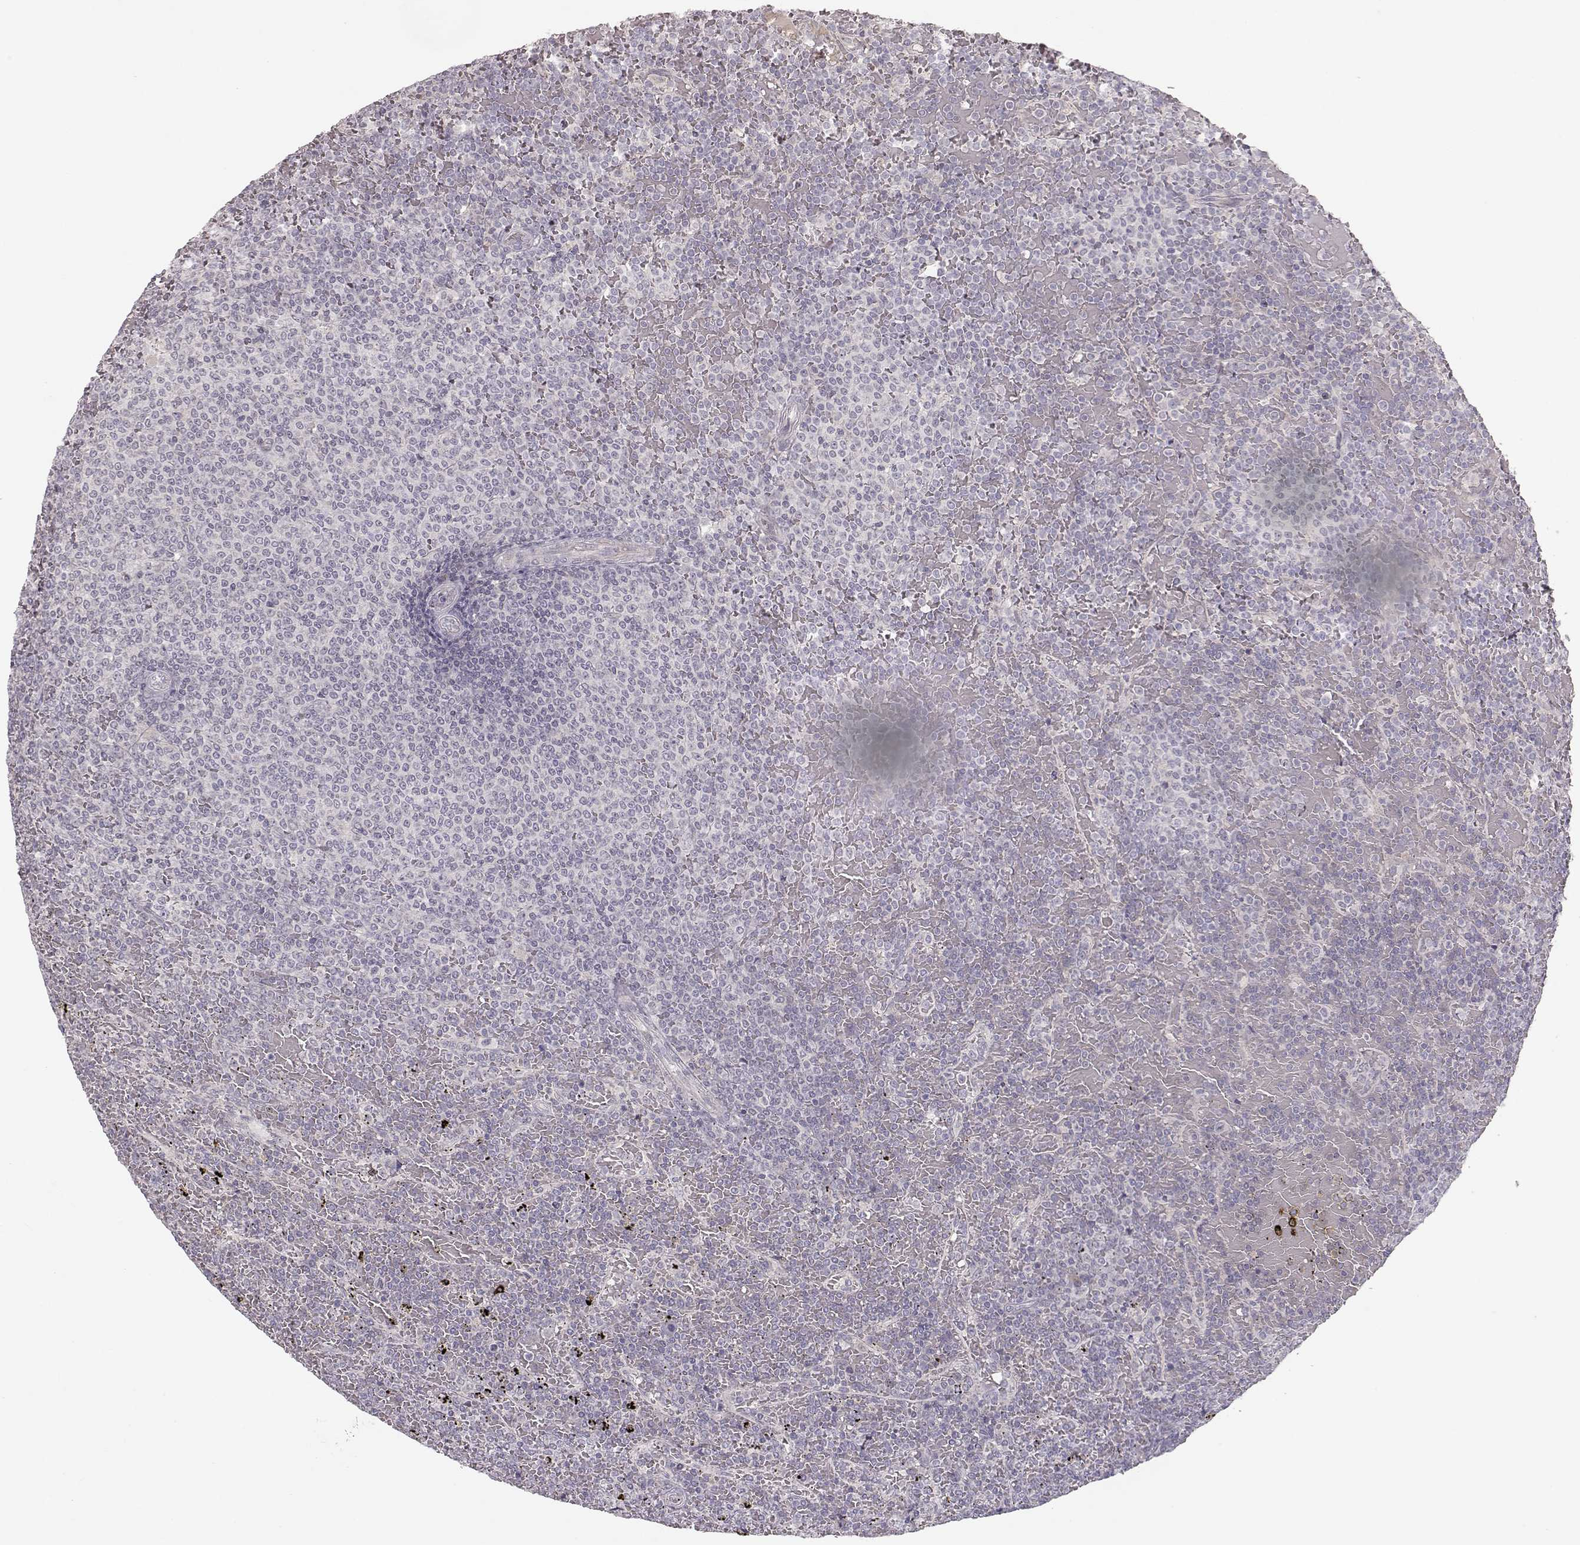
{"staining": {"intensity": "negative", "quantity": "none", "location": "none"}, "tissue": "lymphoma", "cell_type": "Tumor cells", "image_type": "cancer", "snomed": [{"axis": "morphology", "description": "Malignant lymphoma, non-Hodgkin's type, Low grade"}, {"axis": "topography", "description": "Spleen"}], "caption": "This is a micrograph of IHC staining of malignant lymphoma, non-Hodgkin's type (low-grade), which shows no staining in tumor cells.", "gene": "PNMT", "patient": {"sex": "female", "age": 77}}